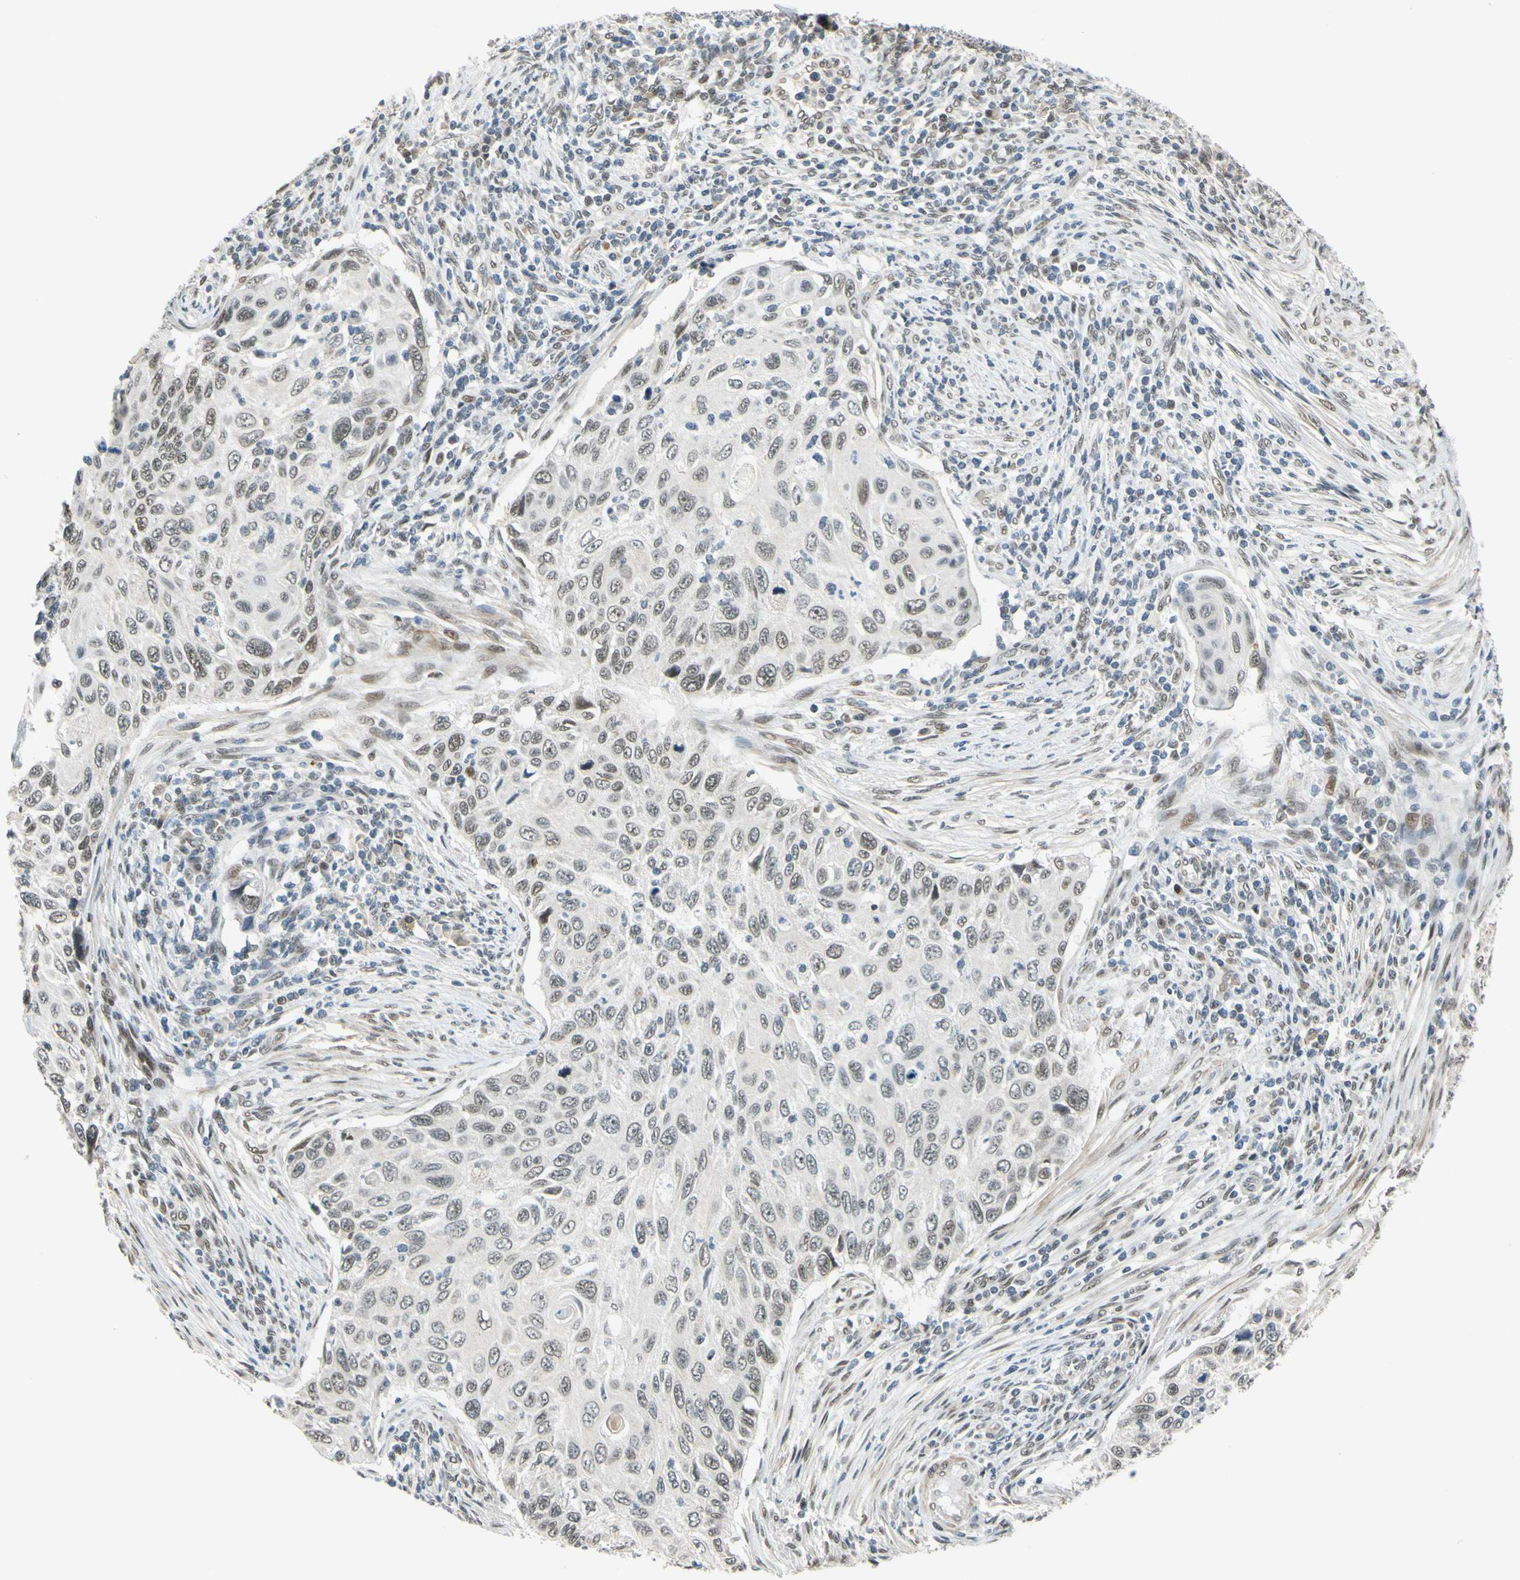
{"staining": {"intensity": "weak", "quantity": "25%-75%", "location": "nuclear"}, "tissue": "cervical cancer", "cell_type": "Tumor cells", "image_type": "cancer", "snomed": [{"axis": "morphology", "description": "Squamous cell carcinoma, NOS"}, {"axis": "topography", "description": "Cervix"}], "caption": "Immunohistochemistry (IHC) image of cervical cancer stained for a protein (brown), which reveals low levels of weak nuclear staining in approximately 25%-75% of tumor cells.", "gene": "POGZ", "patient": {"sex": "female", "age": 70}}